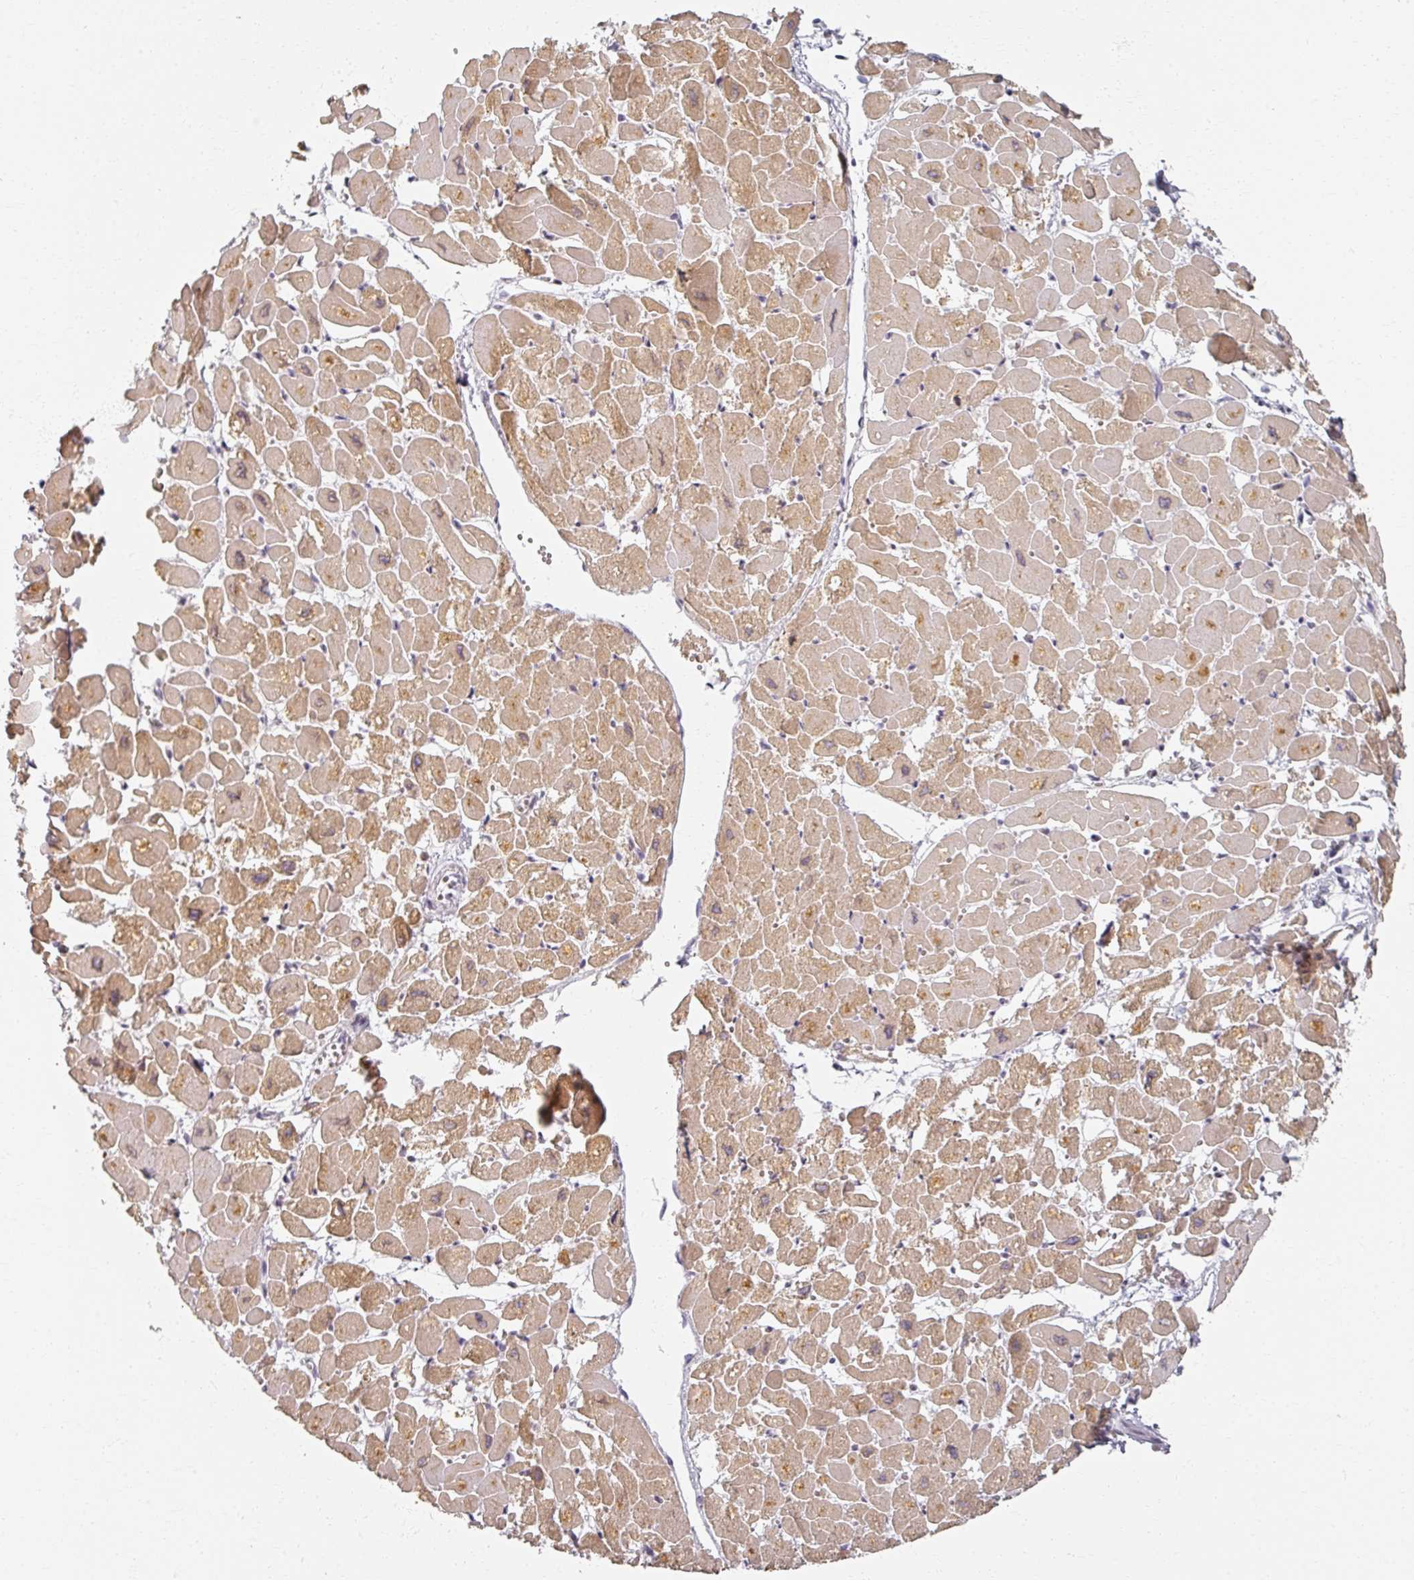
{"staining": {"intensity": "moderate", "quantity": ">75%", "location": "cytoplasmic/membranous"}, "tissue": "heart muscle", "cell_type": "Cardiomyocytes", "image_type": "normal", "snomed": [{"axis": "morphology", "description": "Normal tissue, NOS"}, {"axis": "topography", "description": "Heart"}], "caption": "Approximately >75% of cardiomyocytes in unremarkable human heart muscle display moderate cytoplasmic/membranous protein expression as visualized by brown immunohistochemical staining.", "gene": "RIPOR3", "patient": {"sex": "male", "age": 54}}